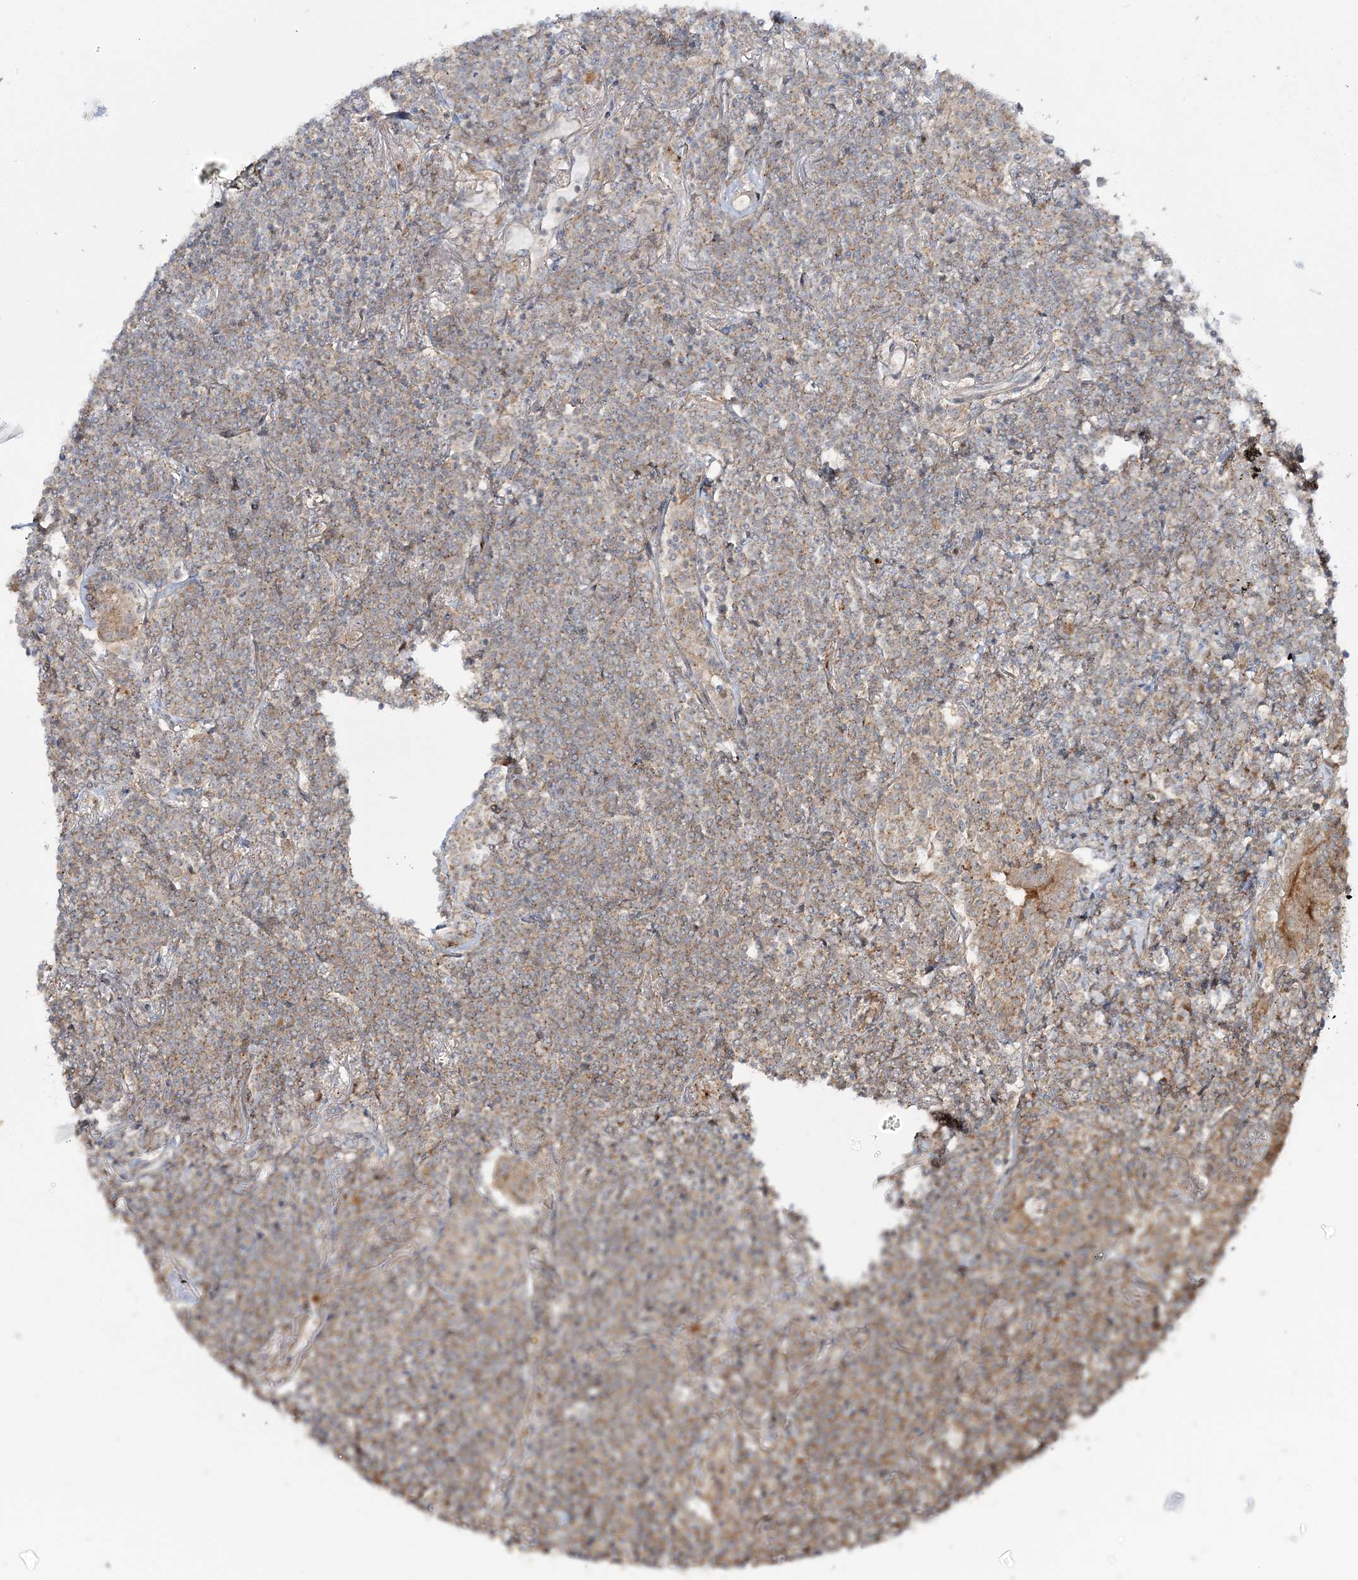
{"staining": {"intensity": "weak", "quantity": "25%-75%", "location": "cytoplasmic/membranous"}, "tissue": "lymphoma", "cell_type": "Tumor cells", "image_type": "cancer", "snomed": [{"axis": "morphology", "description": "Malignant lymphoma, non-Hodgkin's type, Low grade"}, {"axis": "topography", "description": "Lung"}], "caption": "A micrograph of malignant lymphoma, non-Hodgkin's type (low-grade) stained for a protein reveals weak cytoplasmic/membranous brown staining in tumor cells. The staining was performed using DAB (3,3'-diaminobenzidine), with brown indicating positive protein expression. Nuclei are stained blue with hematoxylin.", "gene": "MOCS2", "patient": {"sex": "female", "age": 71}}